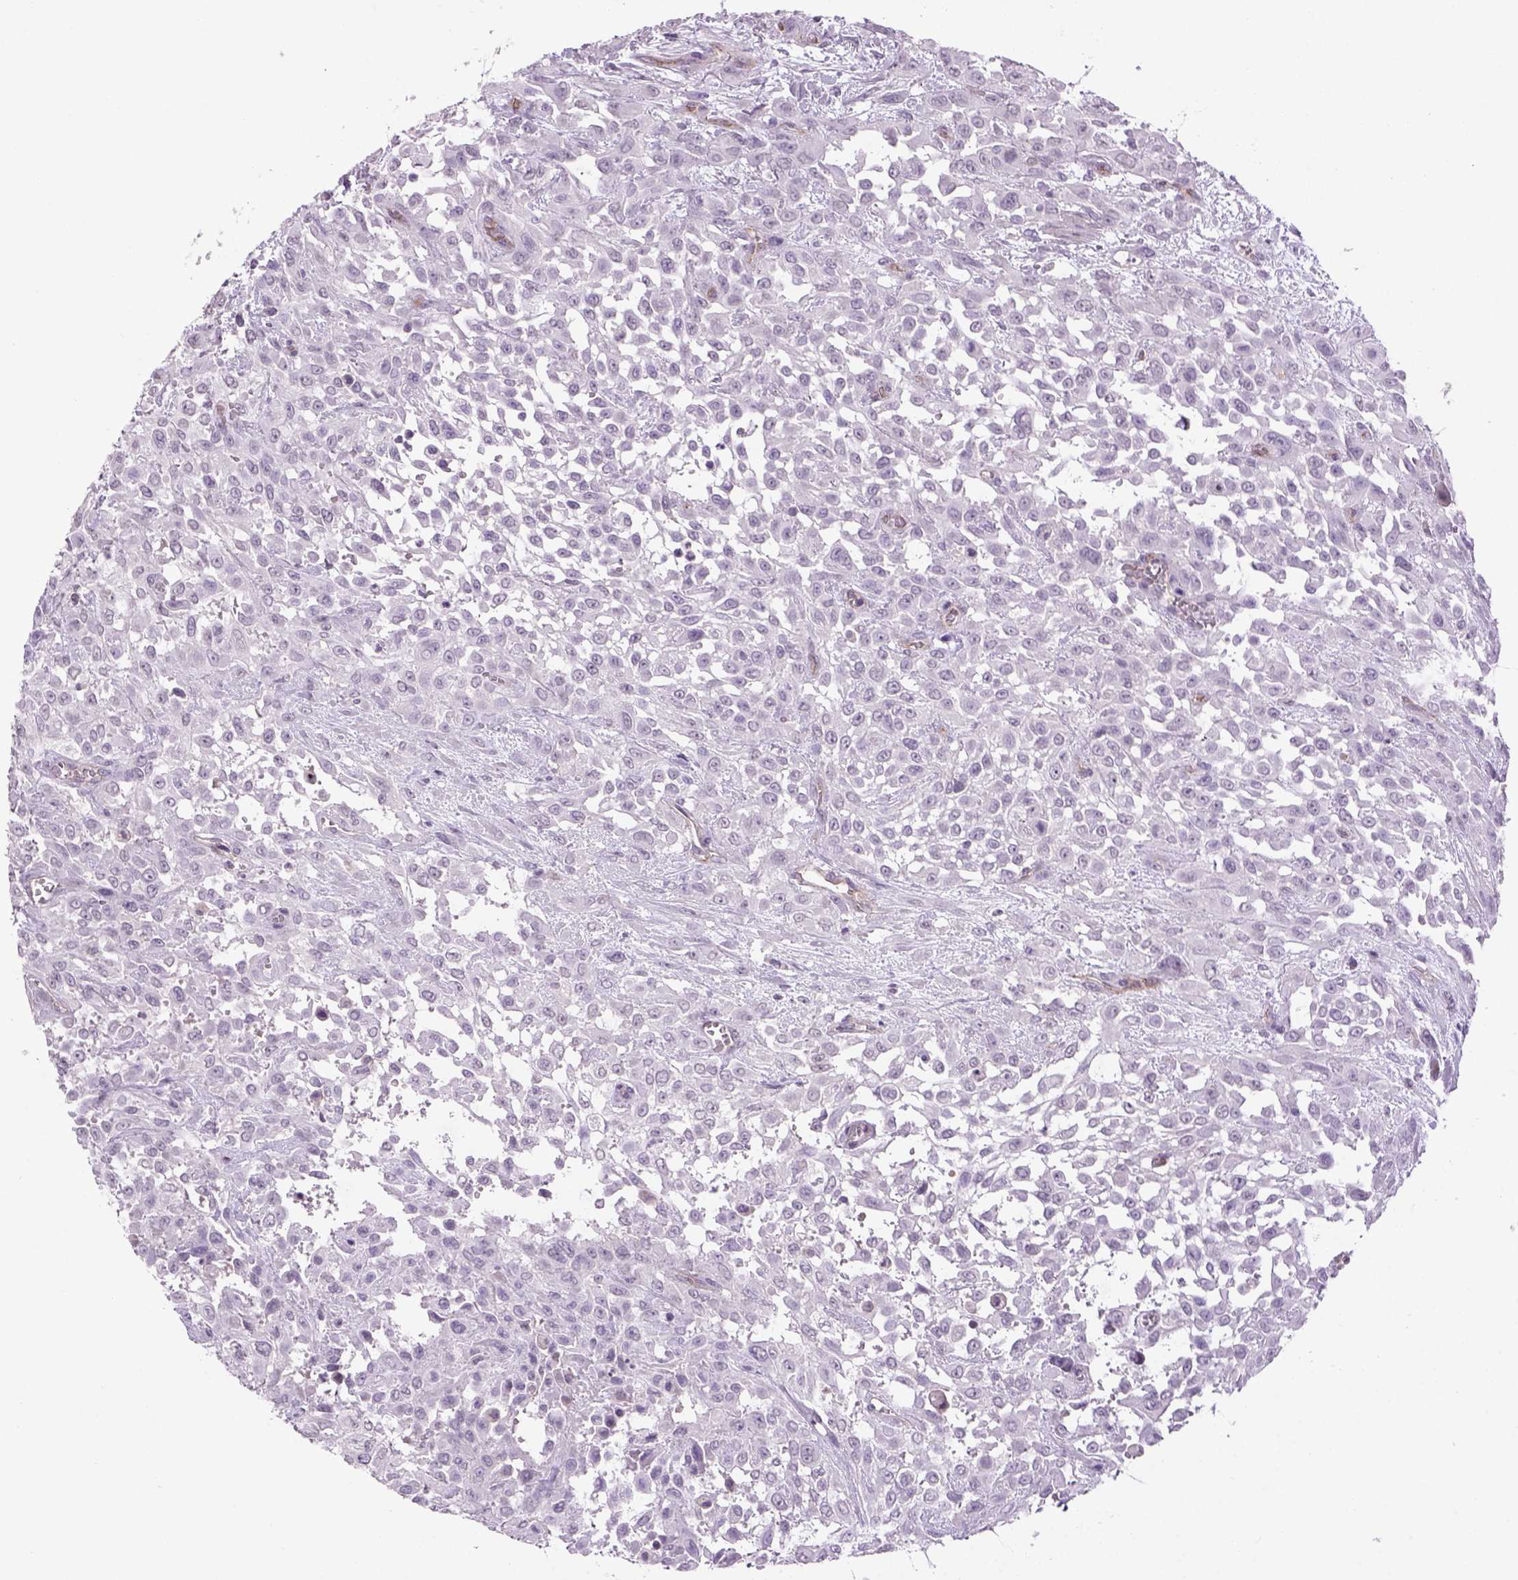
{"staining": {"intensity": "negative", "quantity": "none", "location": "none"}, "tissue": "urothelial cancer", "cell_type": "Tumor cells", "image_type": "cancer", "snomed": [{"axis": "morphology", "description": "Urothelial carcinoma, High grade"}, {"axis": "topography", "description": "Urinary bladder"}], "caption": "Immunohistochemistry histopathology image of human urothelial carcinoma (high-grade) stained for a protein (brown), which demonstrates no expression in tumor cells. (Stains: DAB immunohistochemistry (IHC) with hematoxylin counter stain, Microscopy: brightfield microscopy at high magnification).", "gene": "PRRT1", "patient": {"sex": "male", "age": 57}}